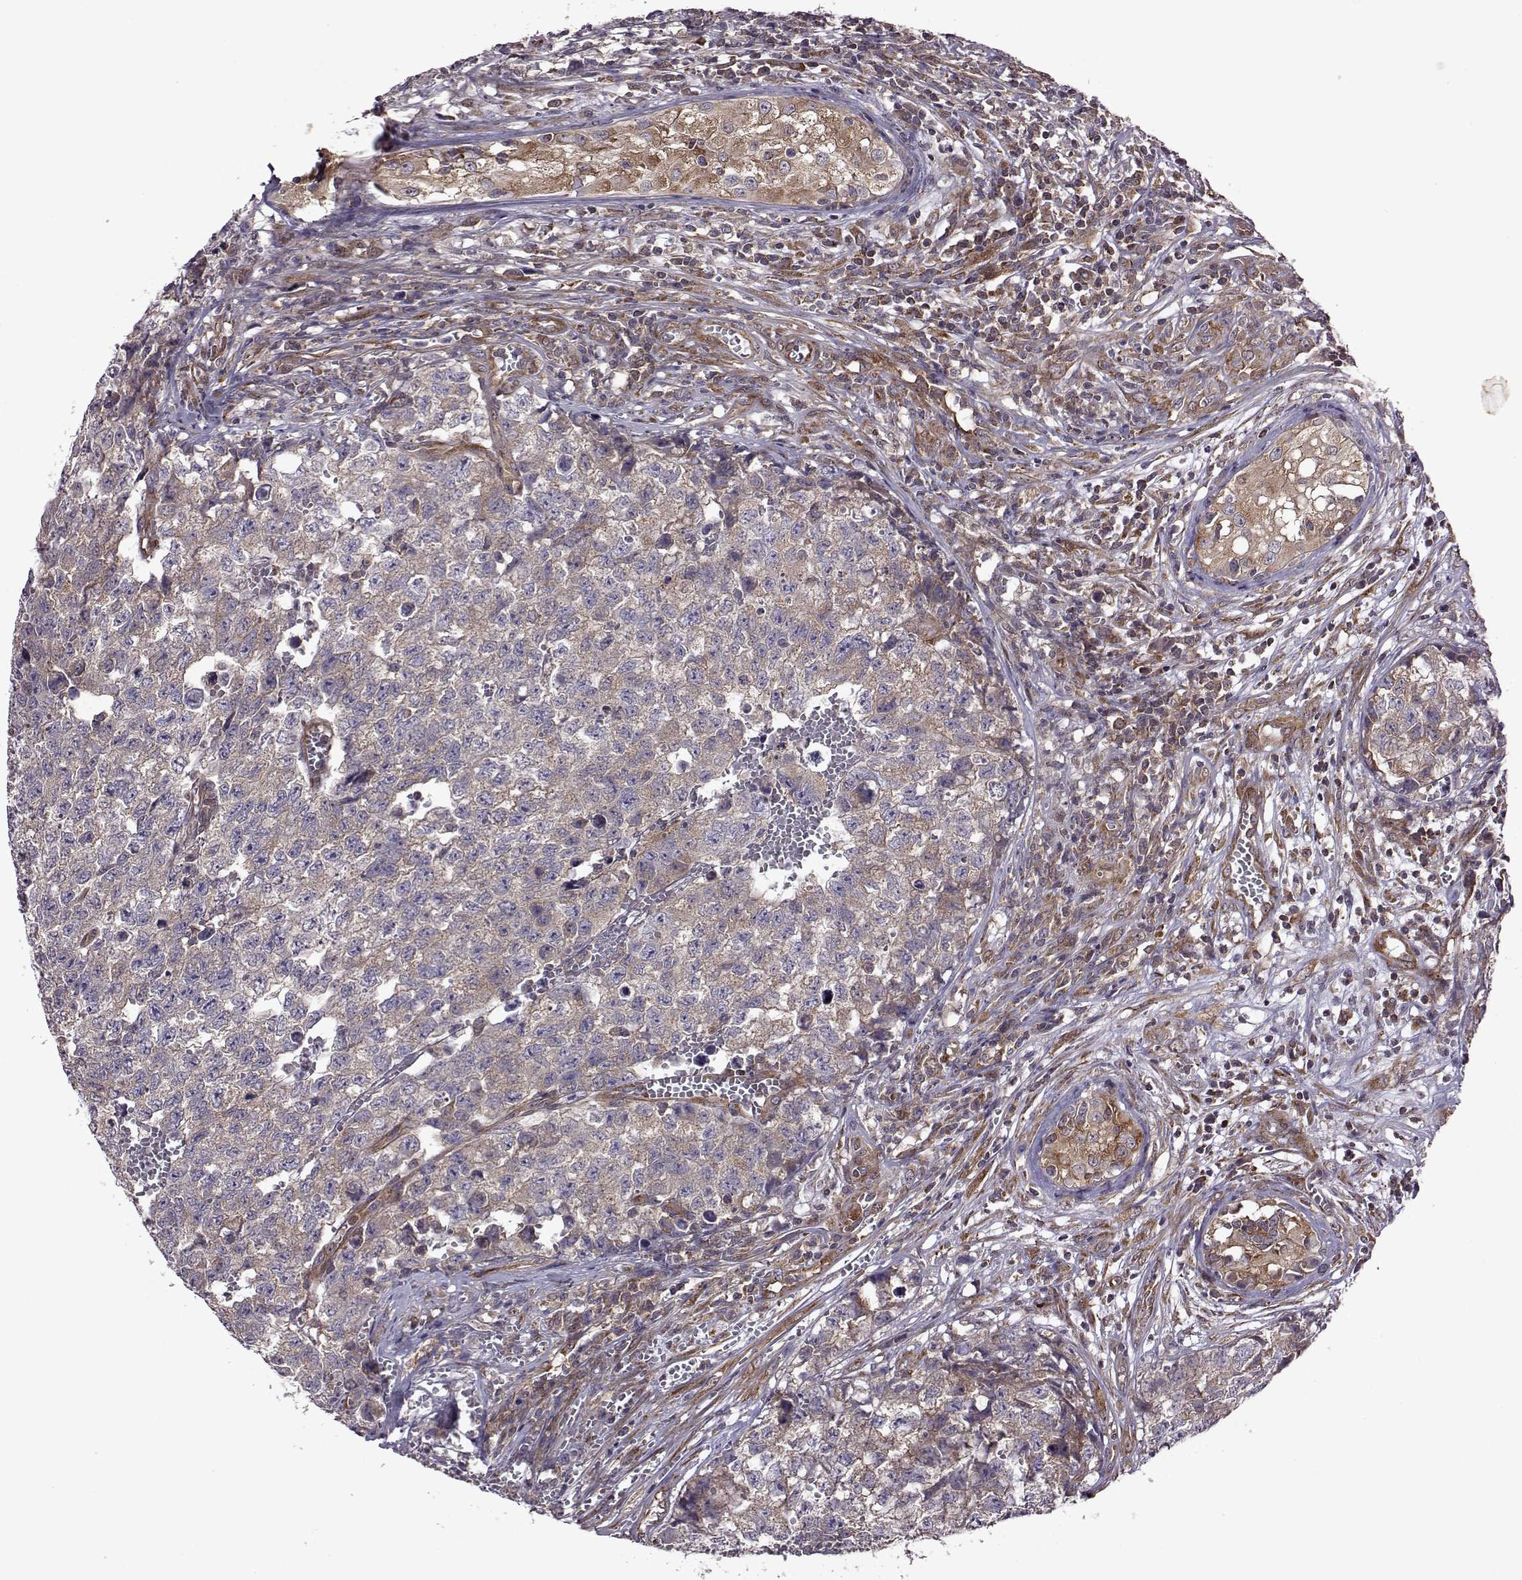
{"staining": {"intensity": "weak", "quantity": ">75%", "location": "cytoplasmic/membranous"}, "tissue": "testis cancer", "cell_type": "Tumor cells", "image_type": "cancer", "snomed": [{"axis": "morphology", "description": "Seminoma, NOS"}, {"axis": "morphology", "description": "Carcinoma, Embryonal, NOS"}, {"axis": "topography", "description": "Testis"}], "caption": "Immunohistochemistry (DAB) staining of human testis cancer (embryonal carcinoma) reveals weak cytoplasmic/membranous protein staining in about >75% of tumor cells.", "gene": "URI1", "patient": {"sex": "male", "age": 22}}